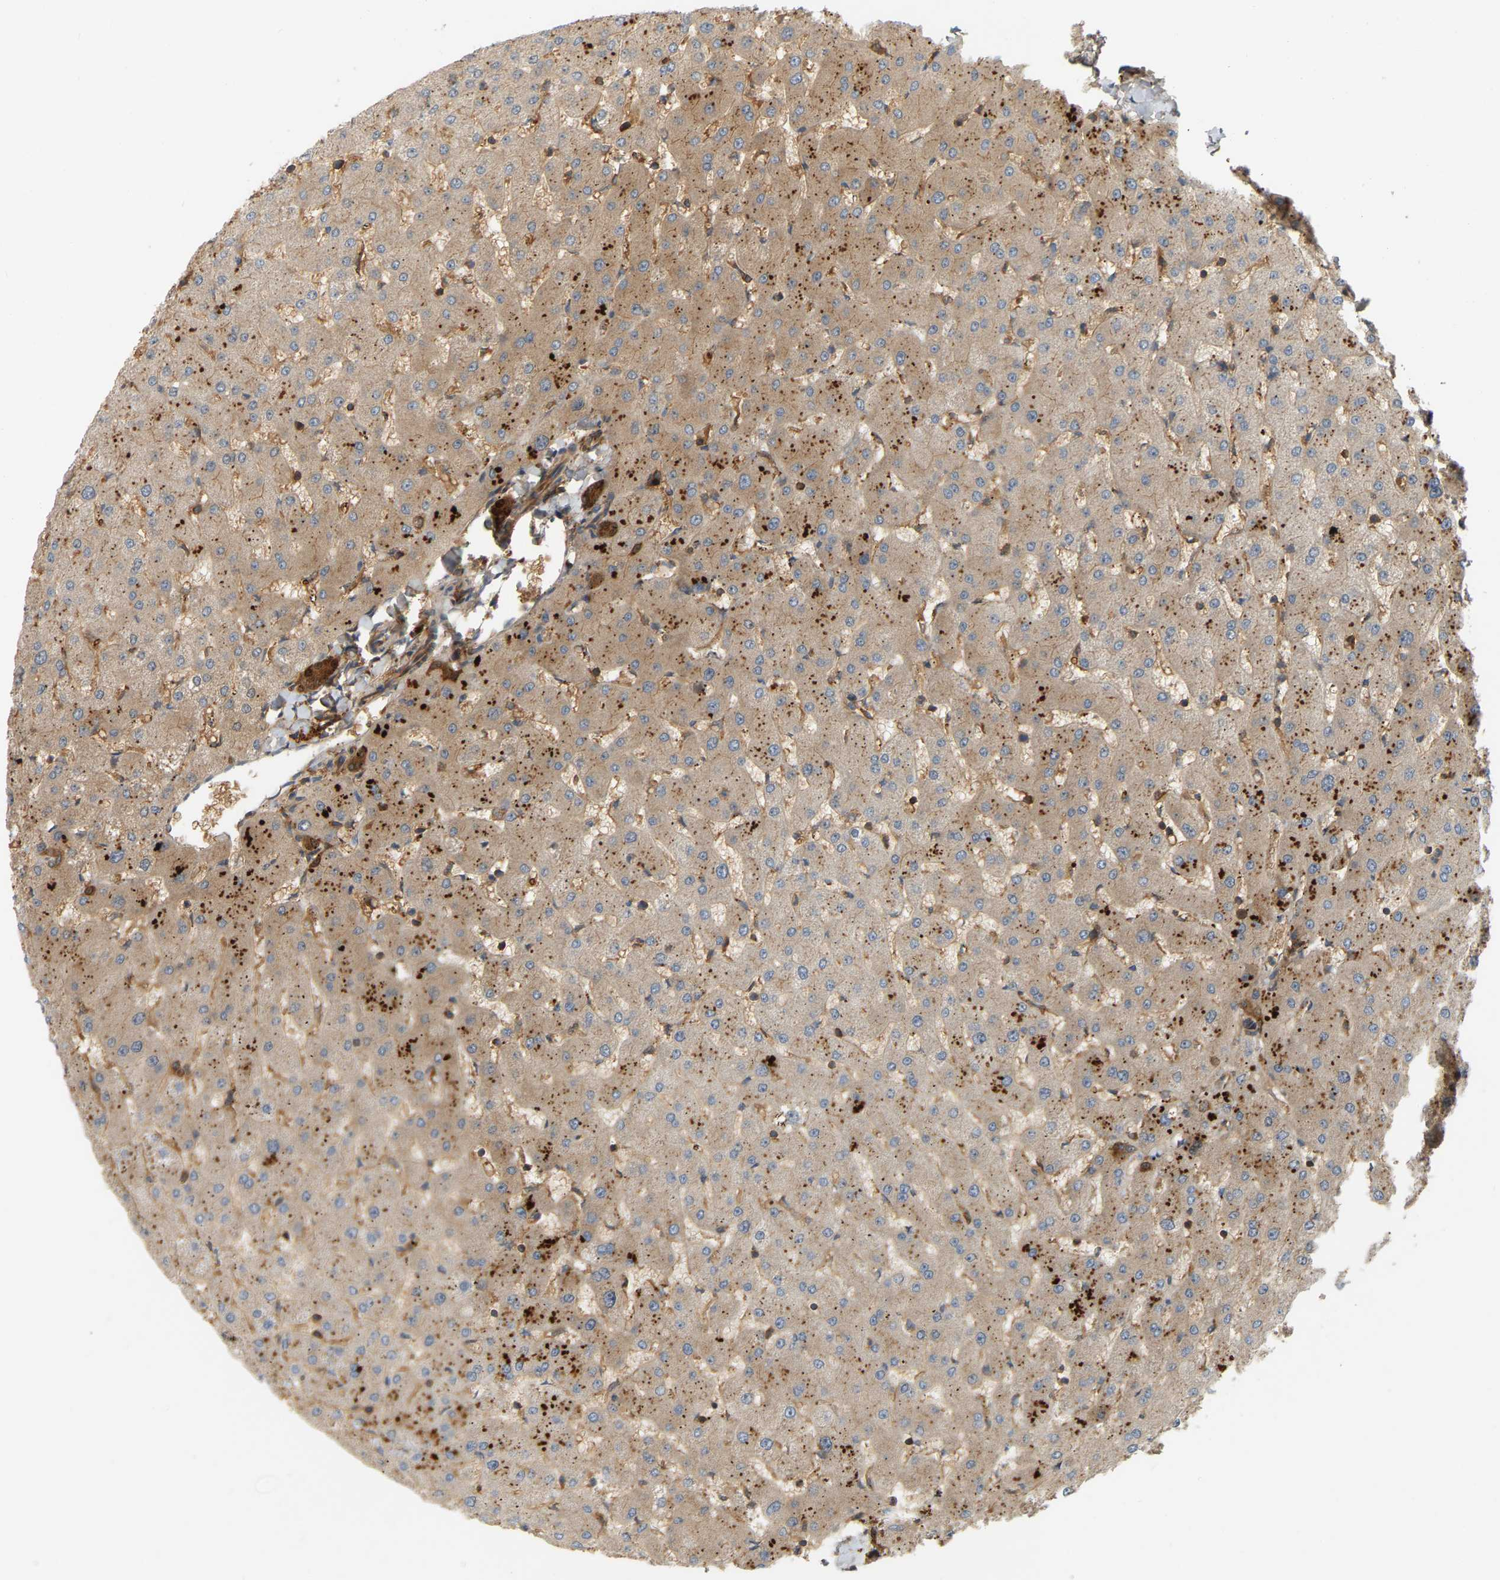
{"staining": {"intensity": "moderate", "quantity": ">75%", "location": "cytoplasmic/membranous"}, "tissue": "liver", "cell_type": "Cholangiocytes", "image_type": "normal", "snomed": [{"axis": "morphology", "description": "Normal tissue, NOS"}, {"axis": "topography", "description": "Liver"}], "caption": "An IHC histopathology image of normal tissue is shown. Protein staining in brown highlights moderate cytoplasmic/membranous positivity in liver within cholangiocytes.", "gene": "AKAP13", "patient": {"sex": "female", "age": 63}}